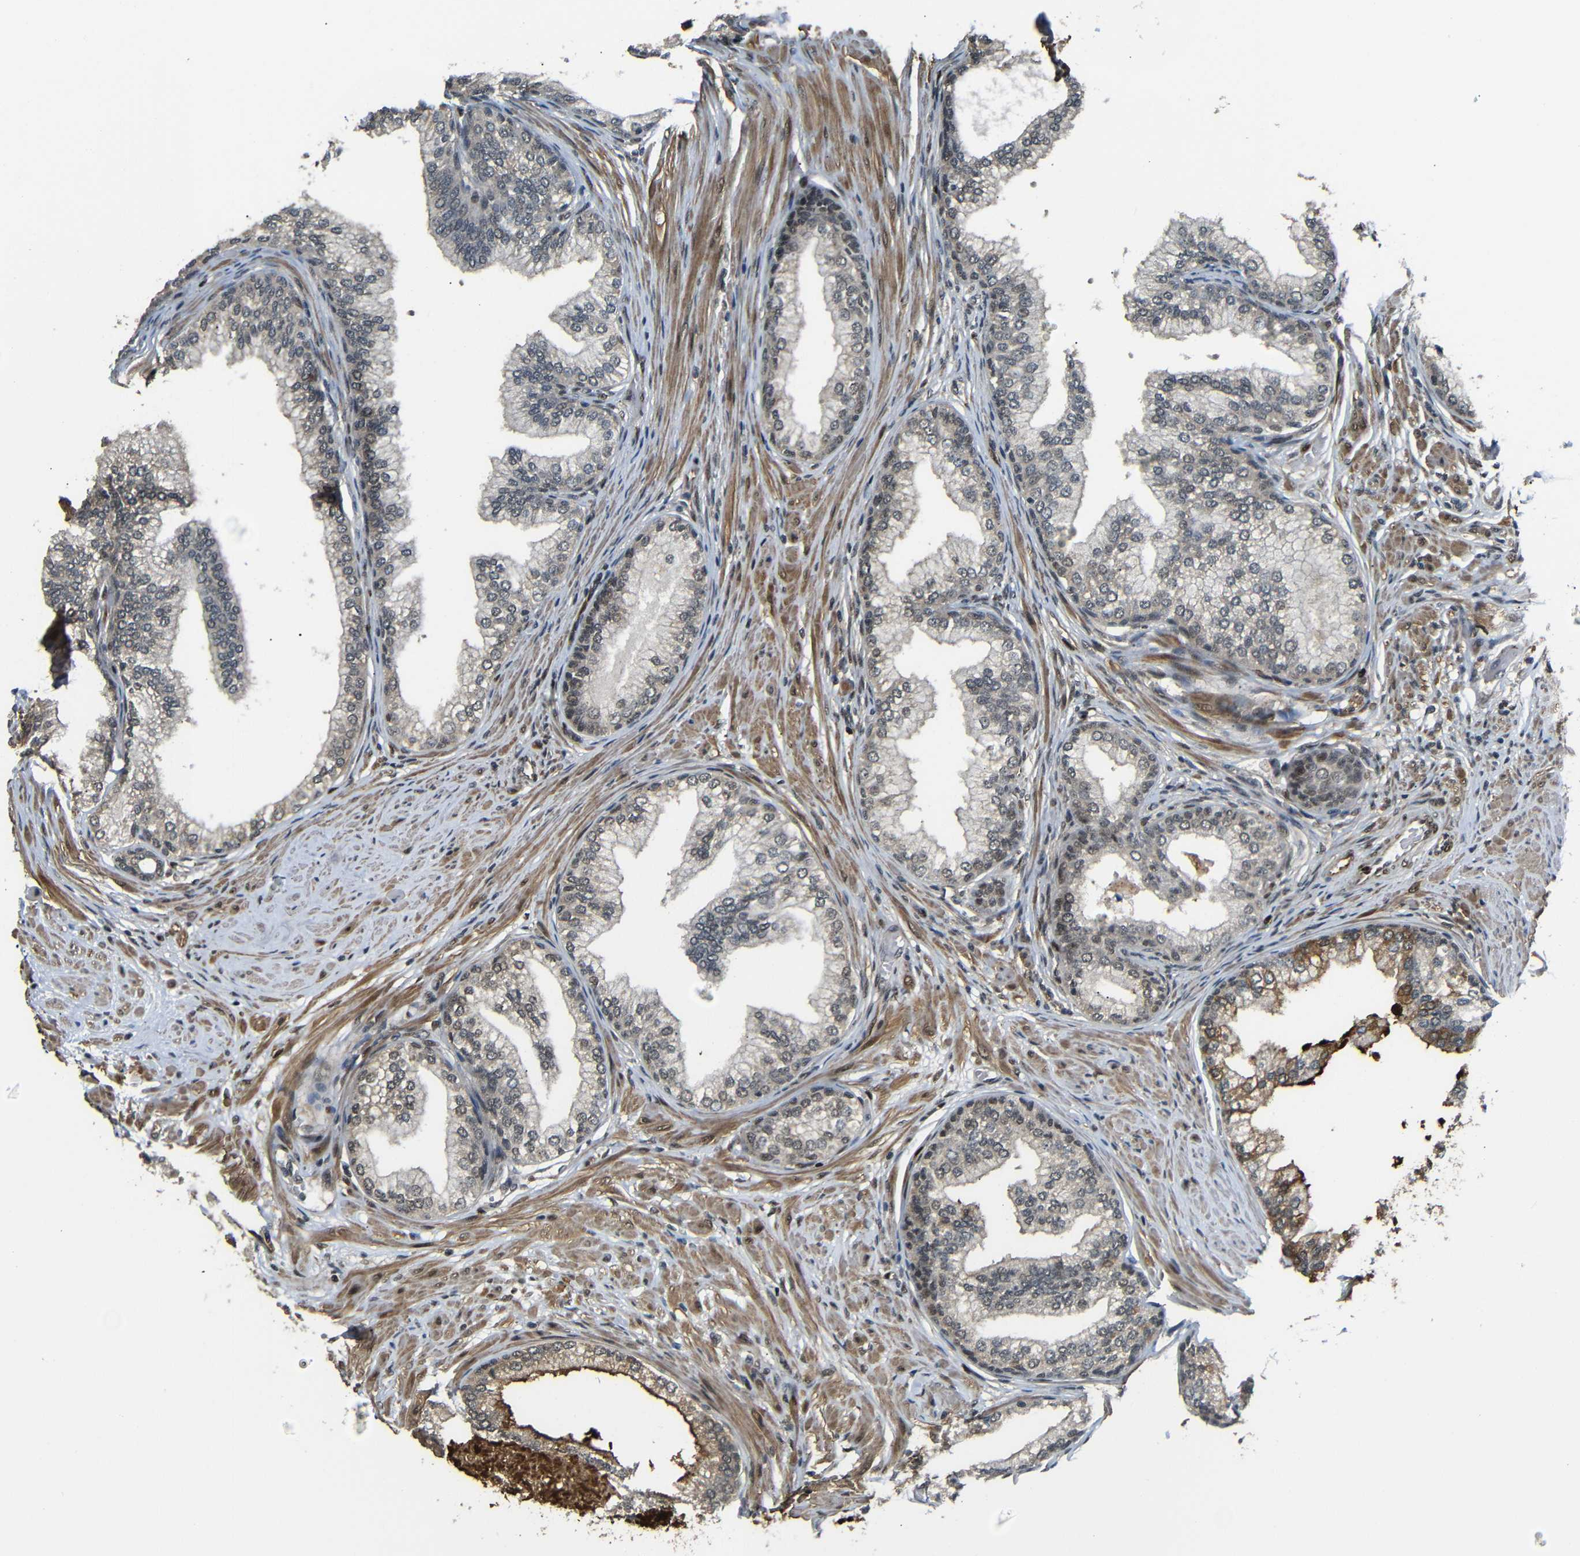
{"staining": {"intensity": "moderate", "quantity": ">75%", "location": "cytoplasmic/membranous,nuclear"}, "tissue": "prostate", "cell_type": "Glandular cells", "image_type": "normal", "snomed": [{"axis": "morphology", "description": "Normal tissue, NOS"}, {"axis": "morphology", "description": "Urothelial carcinoma, Low grade"}, {"axis": "topography", "description": "Urinary bladder"}, {"axis": "topography", "description": "Prostate"}], "caption": "Prostate stained with DAB (3,3'-diaminobenzidine) immunohistochemistry shows medium levels of moderate cytoplasmic/membranous,nuclear expression in approximately >75% of glandular cells.", "gene": "TBX2", "patient": {"sex": "male", "age": 60}}